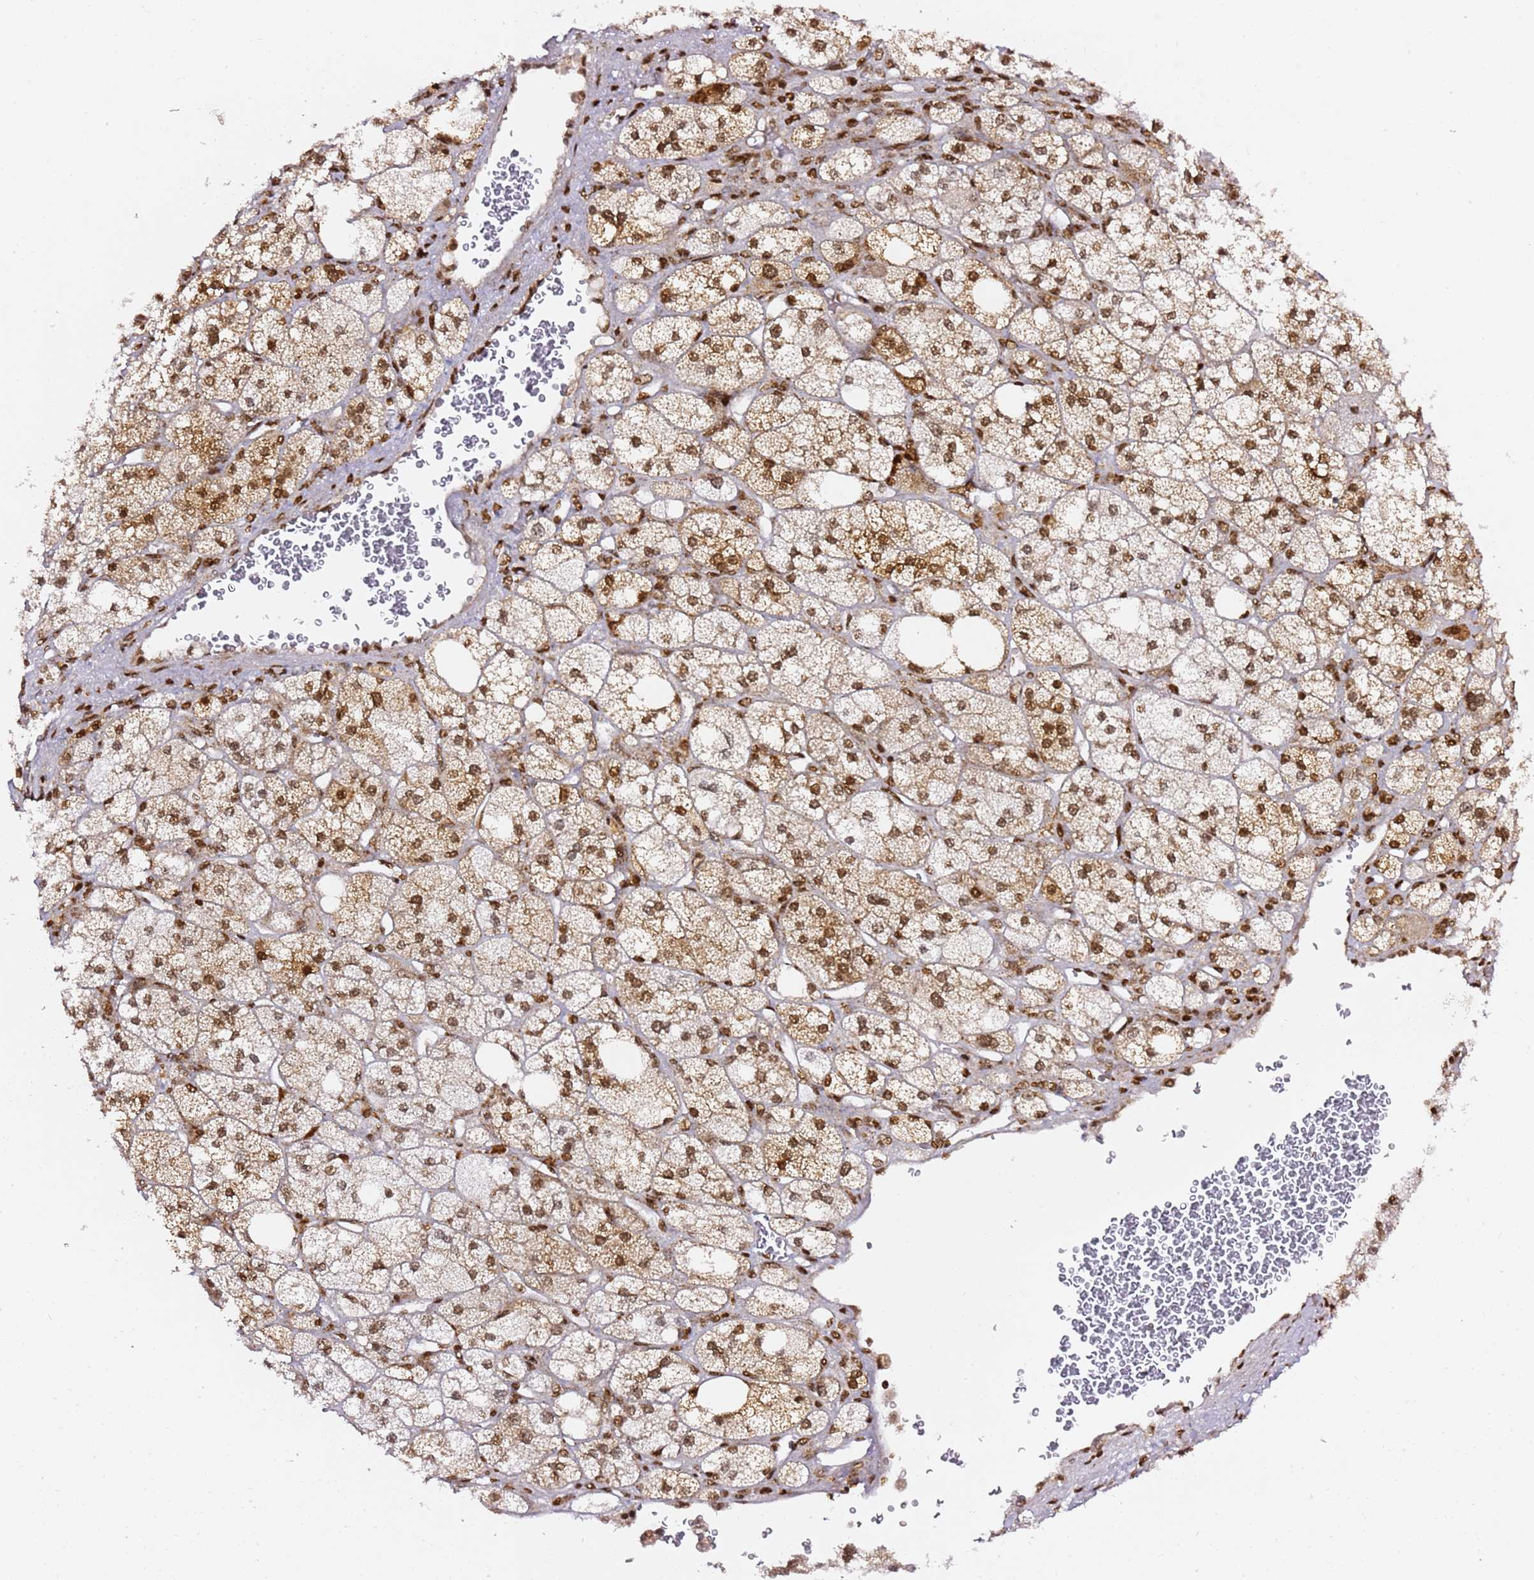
{"staining": {"intensity": "moderate", "quantity": ">75%", "location": "cytoplasmic/membranous,nuclear"}, "tissue": "adrenal gland", "cell_type": "Glandular cells", "image_type": "normal", "snomed": [{"axis": "morphology", "description": "Normal tissue, NOS"}, {"axis": "topography", "description": "Adrenal gland"}], "caption": "Protein staining exhibits moderate cytoplasmic/membranous,nuclear expression in approximately >75% of glandular cells in unremarkable adrenal gland. (DAB = brown stain, brightfield microscopy at high magnification).", "gene": "GBP2", "patient": {"sex": "male", "age": 61}}